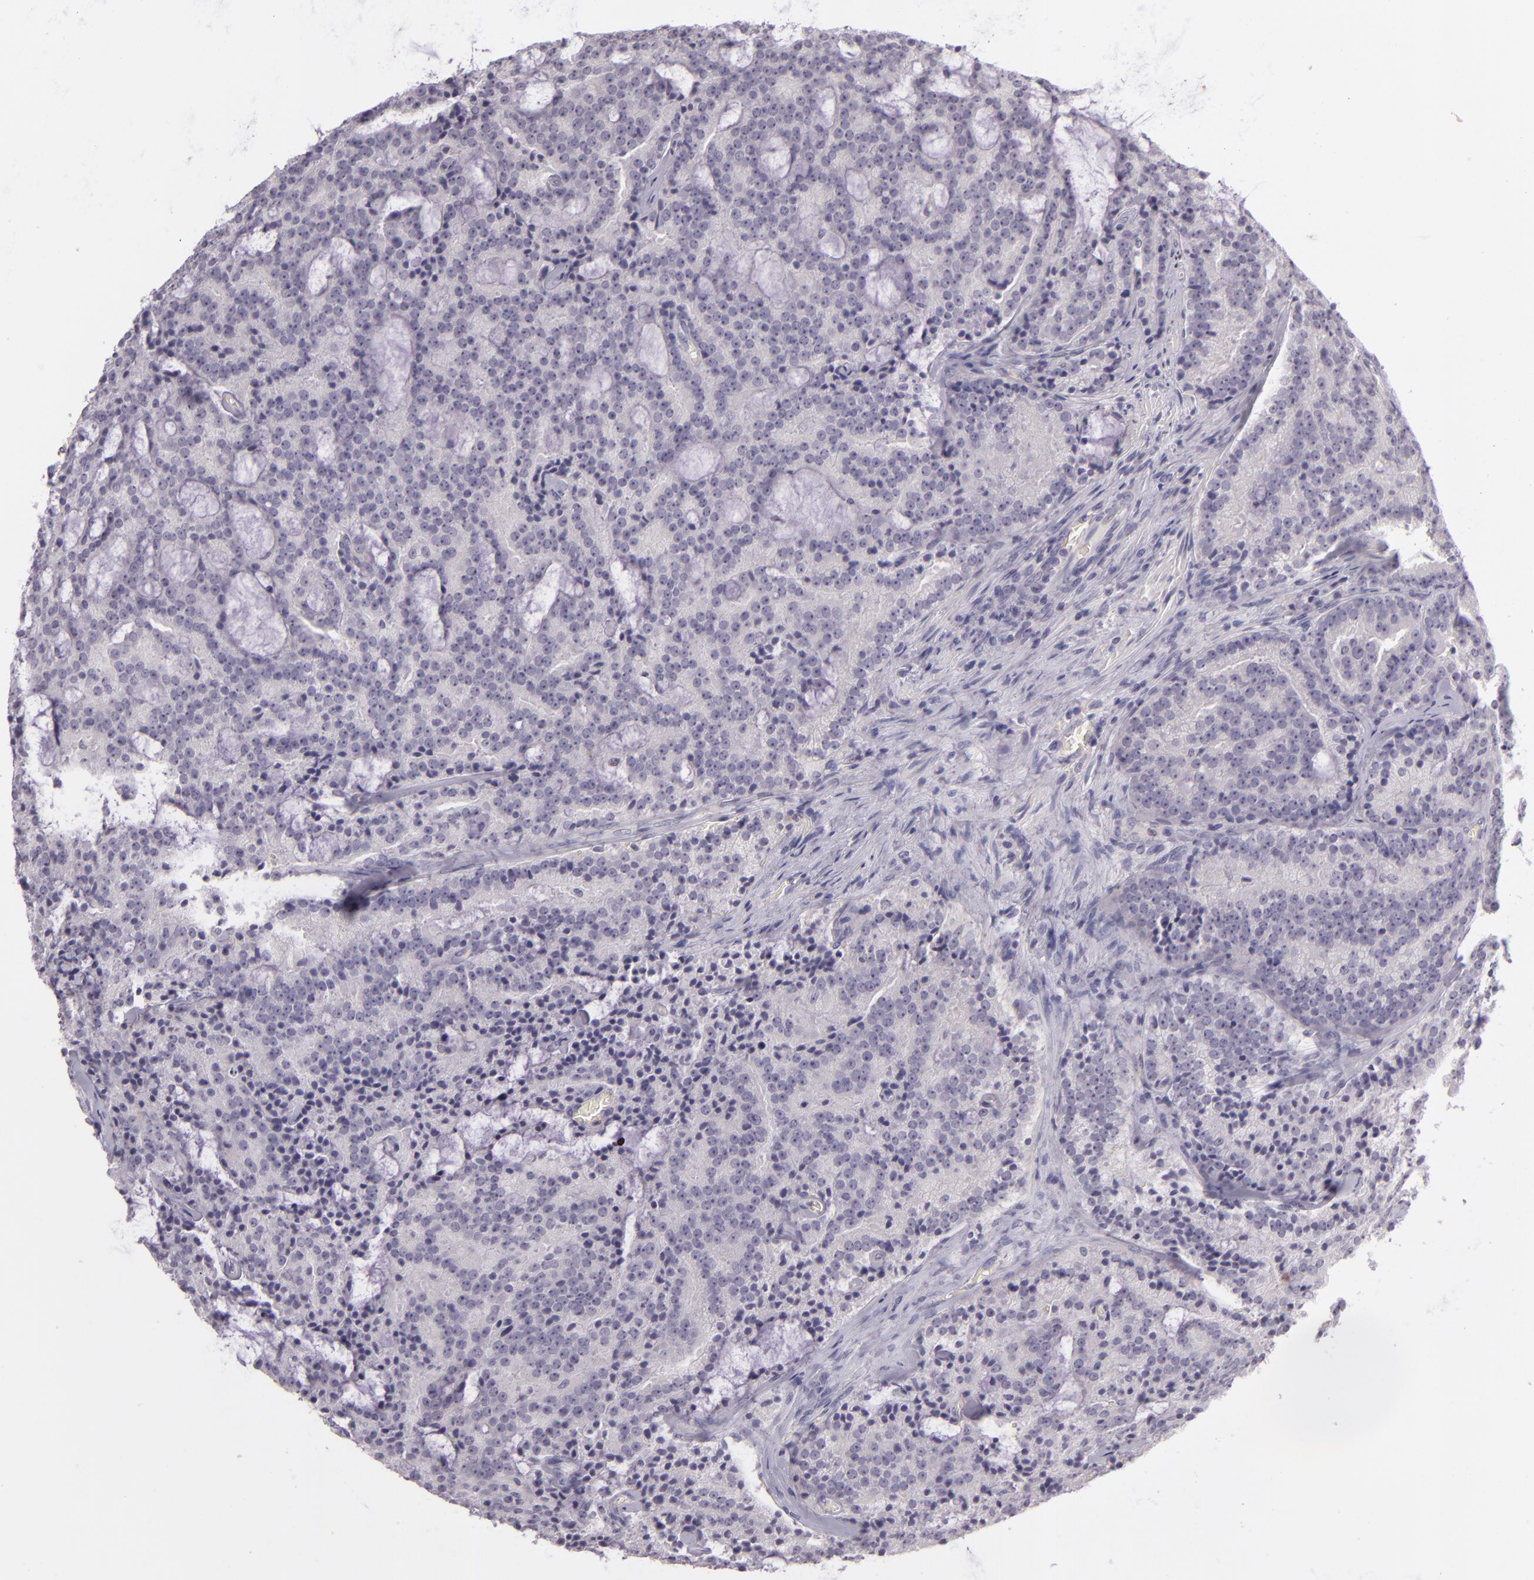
{"staining": {"intensity": "negative", "quantity": "none", "location": "none"}, "tissue": "prostate cancer", "cell_type": "Tumor cells", "image_type": "cancer", "snomed": [{"axis": "morphology", "description": "Adenocarcinoma, Medium grade"}, {"axis": "topography", "description": "Prostate"}], "caption": "DAB (3,3'-diaminobenzidine) immunohistochemical staining of human prostate cancer demonstrates no significant positivity in tumor cells.", "gene": "CBS", "patient": {"sex": "male", "age": 65}}